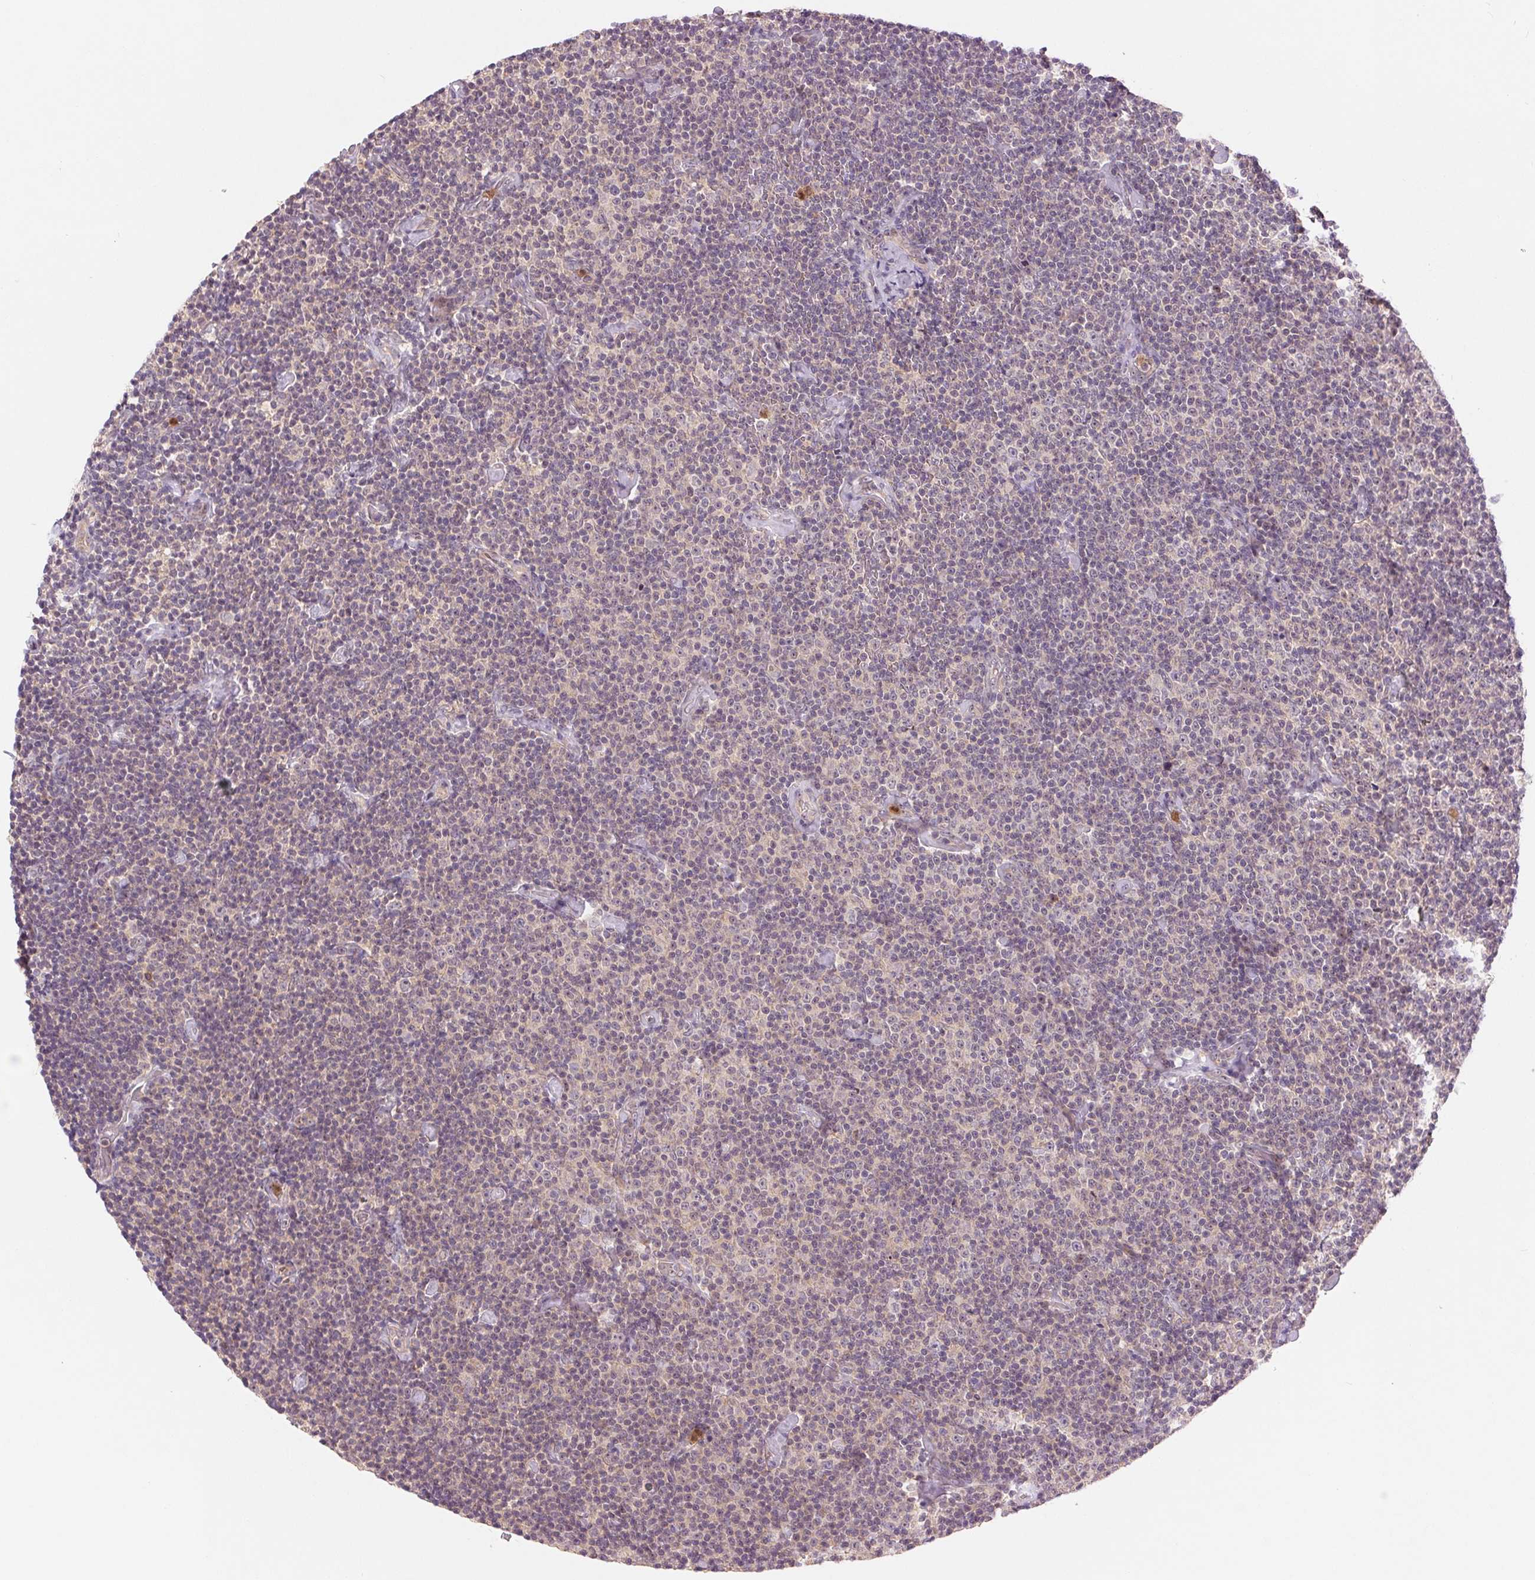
{"staining": {"intensity": "negative", "quantity": "none", "location": "none"}, "tissue": "lymphoma", "cell_type": "Tumor cells", "image_type": "cancer", "snomed": [{"axis": "morphology", "description": "Malignant lymphoma, non-Hodgkin's type, Low grade"}, {"axis": "topography", "description": "Lymph node"}], "caption": "Low-grade malignant lymphoma, non-Hodgkin's type was stained to show a protein in brown. There is no significant staining in tumor cells.", "gene": "RANBP3L", "patient": {"sex": "male", "age": 81}}